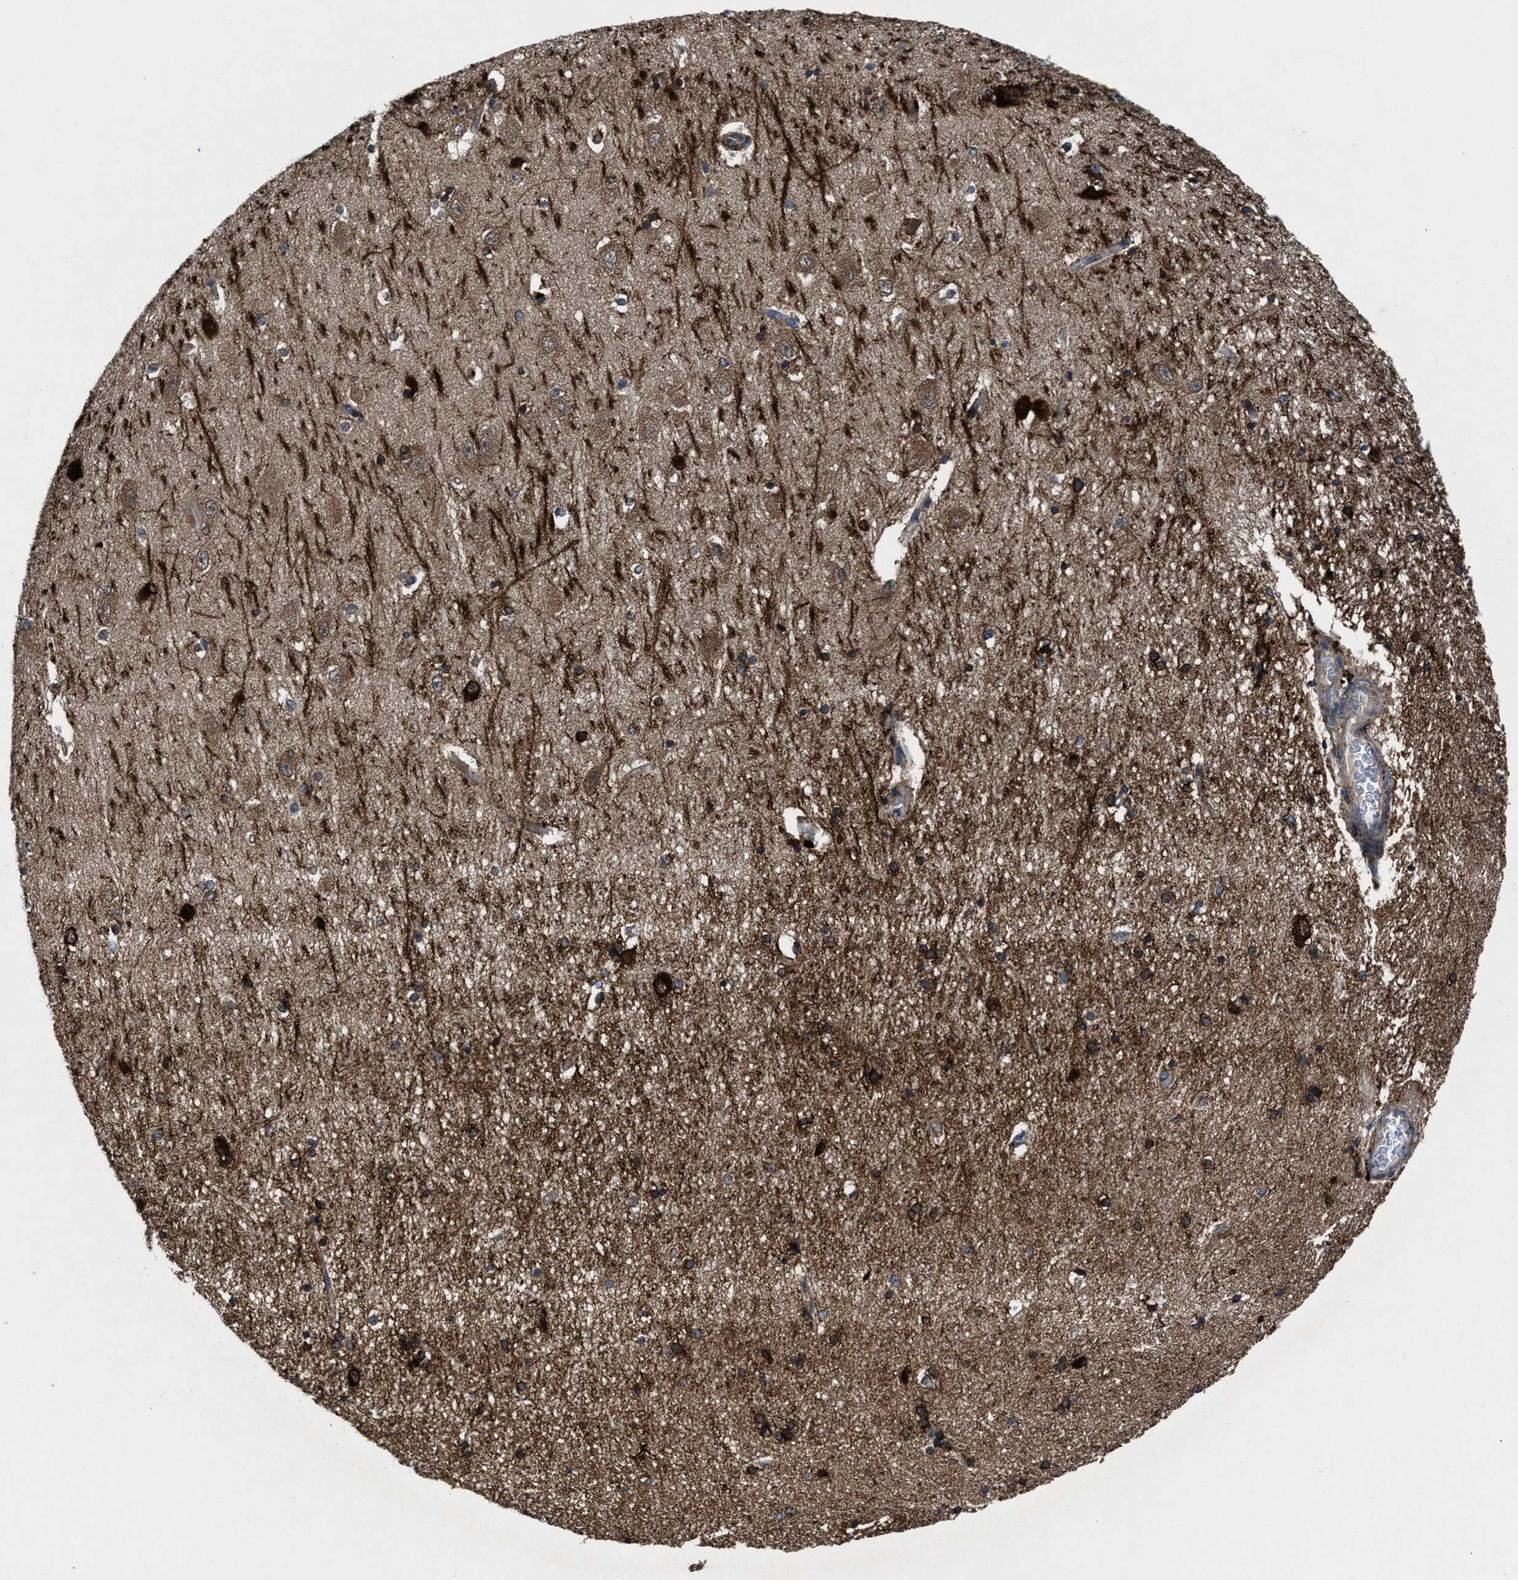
{"staining": {"intensity": "strong", "quantity": "25%-75%", "location": "cytoplasmic/membranous"}, "tissue": "hippocampus", "cell_type": "Glial cells", "image_type": "normal", "snomed": [{"axis": "morphology", "description": "Normal tissue, NOS"}, {"axis": "topography", "description": "Hippocampus"}], "caption": "About 25%-75% of glial cells in normal human hippocampus display strong cytoplasmic/membranous protein positivity as visualized by brown immunohistochemical staining.", "gene": "PDP1", "patient": {"sex": "female", "age": 54}}